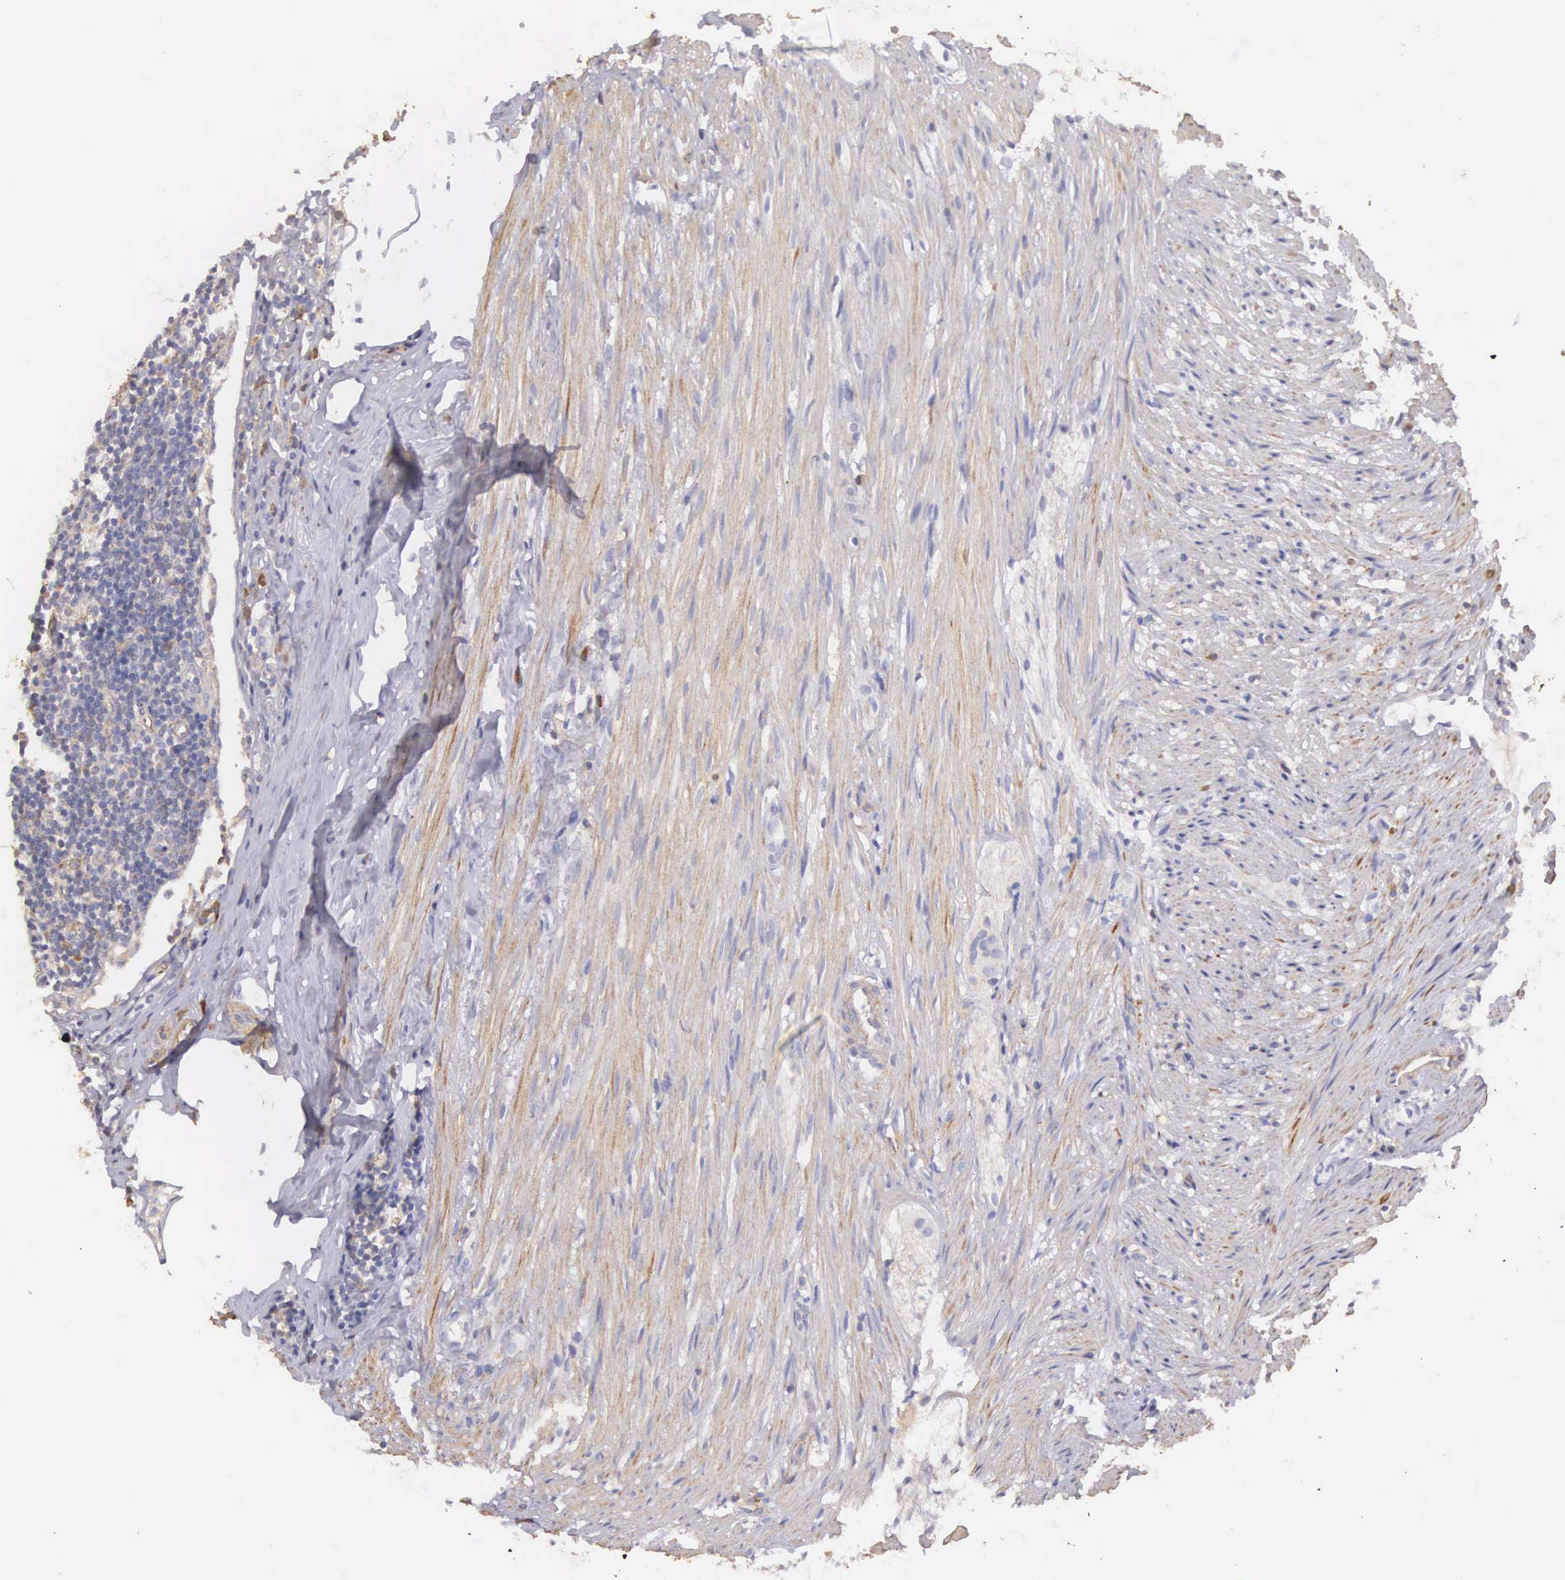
{"staining": {"intensity": "negative", "quantity": "none", "location": "none"}, "tissue": "appendix", "cell_type": "Glandular cells", "image_type": "normal", "snomed": [{"axis": "morphology", "description": "Normal tissue, NOS"}, {"axis": "topography", "description": "Appendix"}], "caption": "Immunohistochemistry image of normal appendix: appendix stained with DAB (3,3'-diaminobenzidine) reveals no significant protein staining in glandular cells.", "gene": "OSBPL3", "patient": {"sex": "female", "age": 34}}